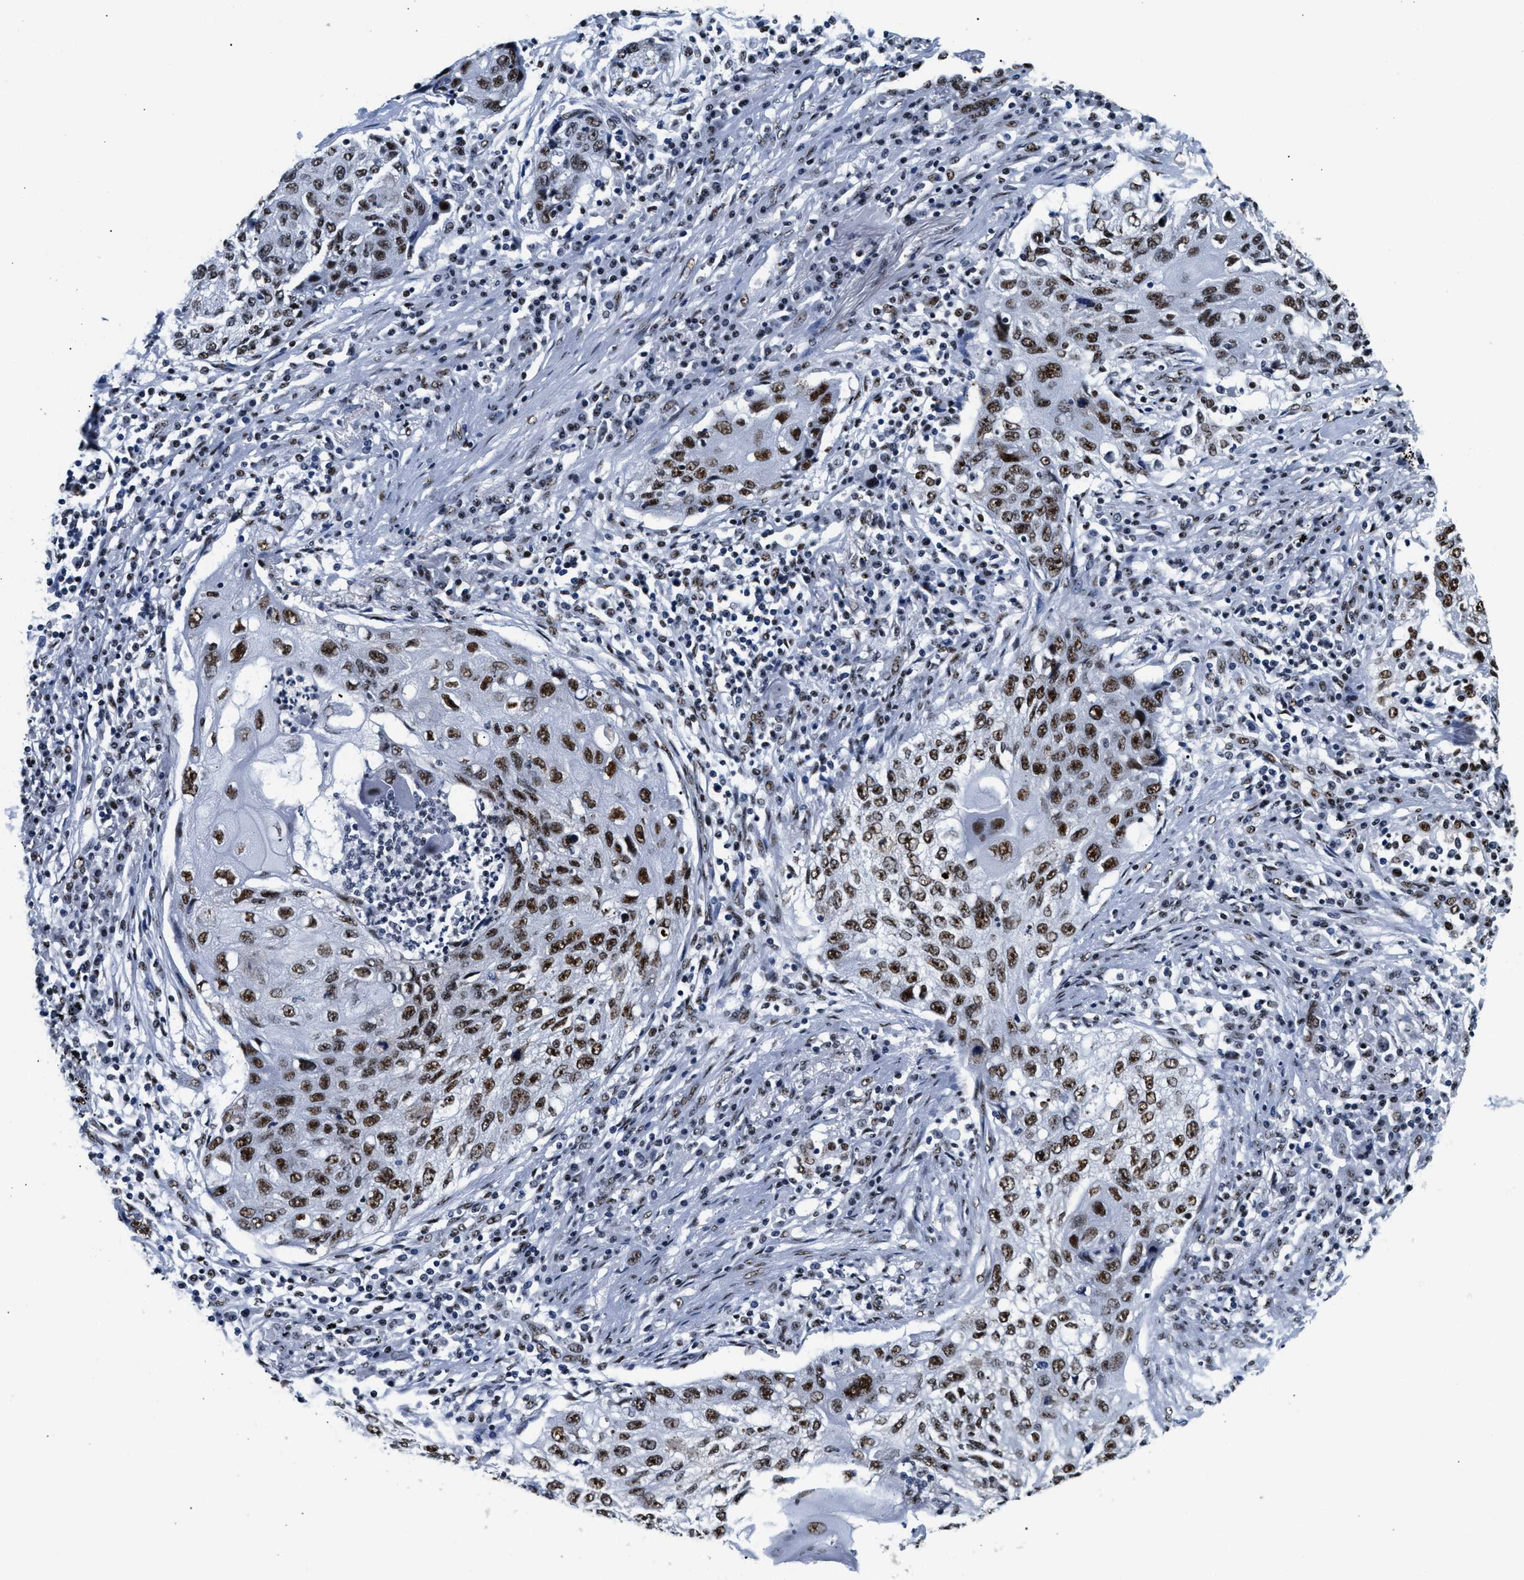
{"staining": {"intensity": "strong", "quantity": ">75%", "location": "nuclear"}, "tissue": "lung cancer", "cell_type": "Tumor cells", "image_type": "cancer", "snomed": [{"axis": "morphology", "description": "Squamous cell carcinoma, NOS"}, {"axis": "topography", "description": "Lung"}], "caption": "Lung squamous cell carcinoma stained with immunohistochemistry demonstrates strong nuclear positivity in about >75% of tumor cells. The protein is shown in brown color, while the nuclei are stained blue.", "gene": "RAD50", "patient": {"sex": "female", "age": 63}}